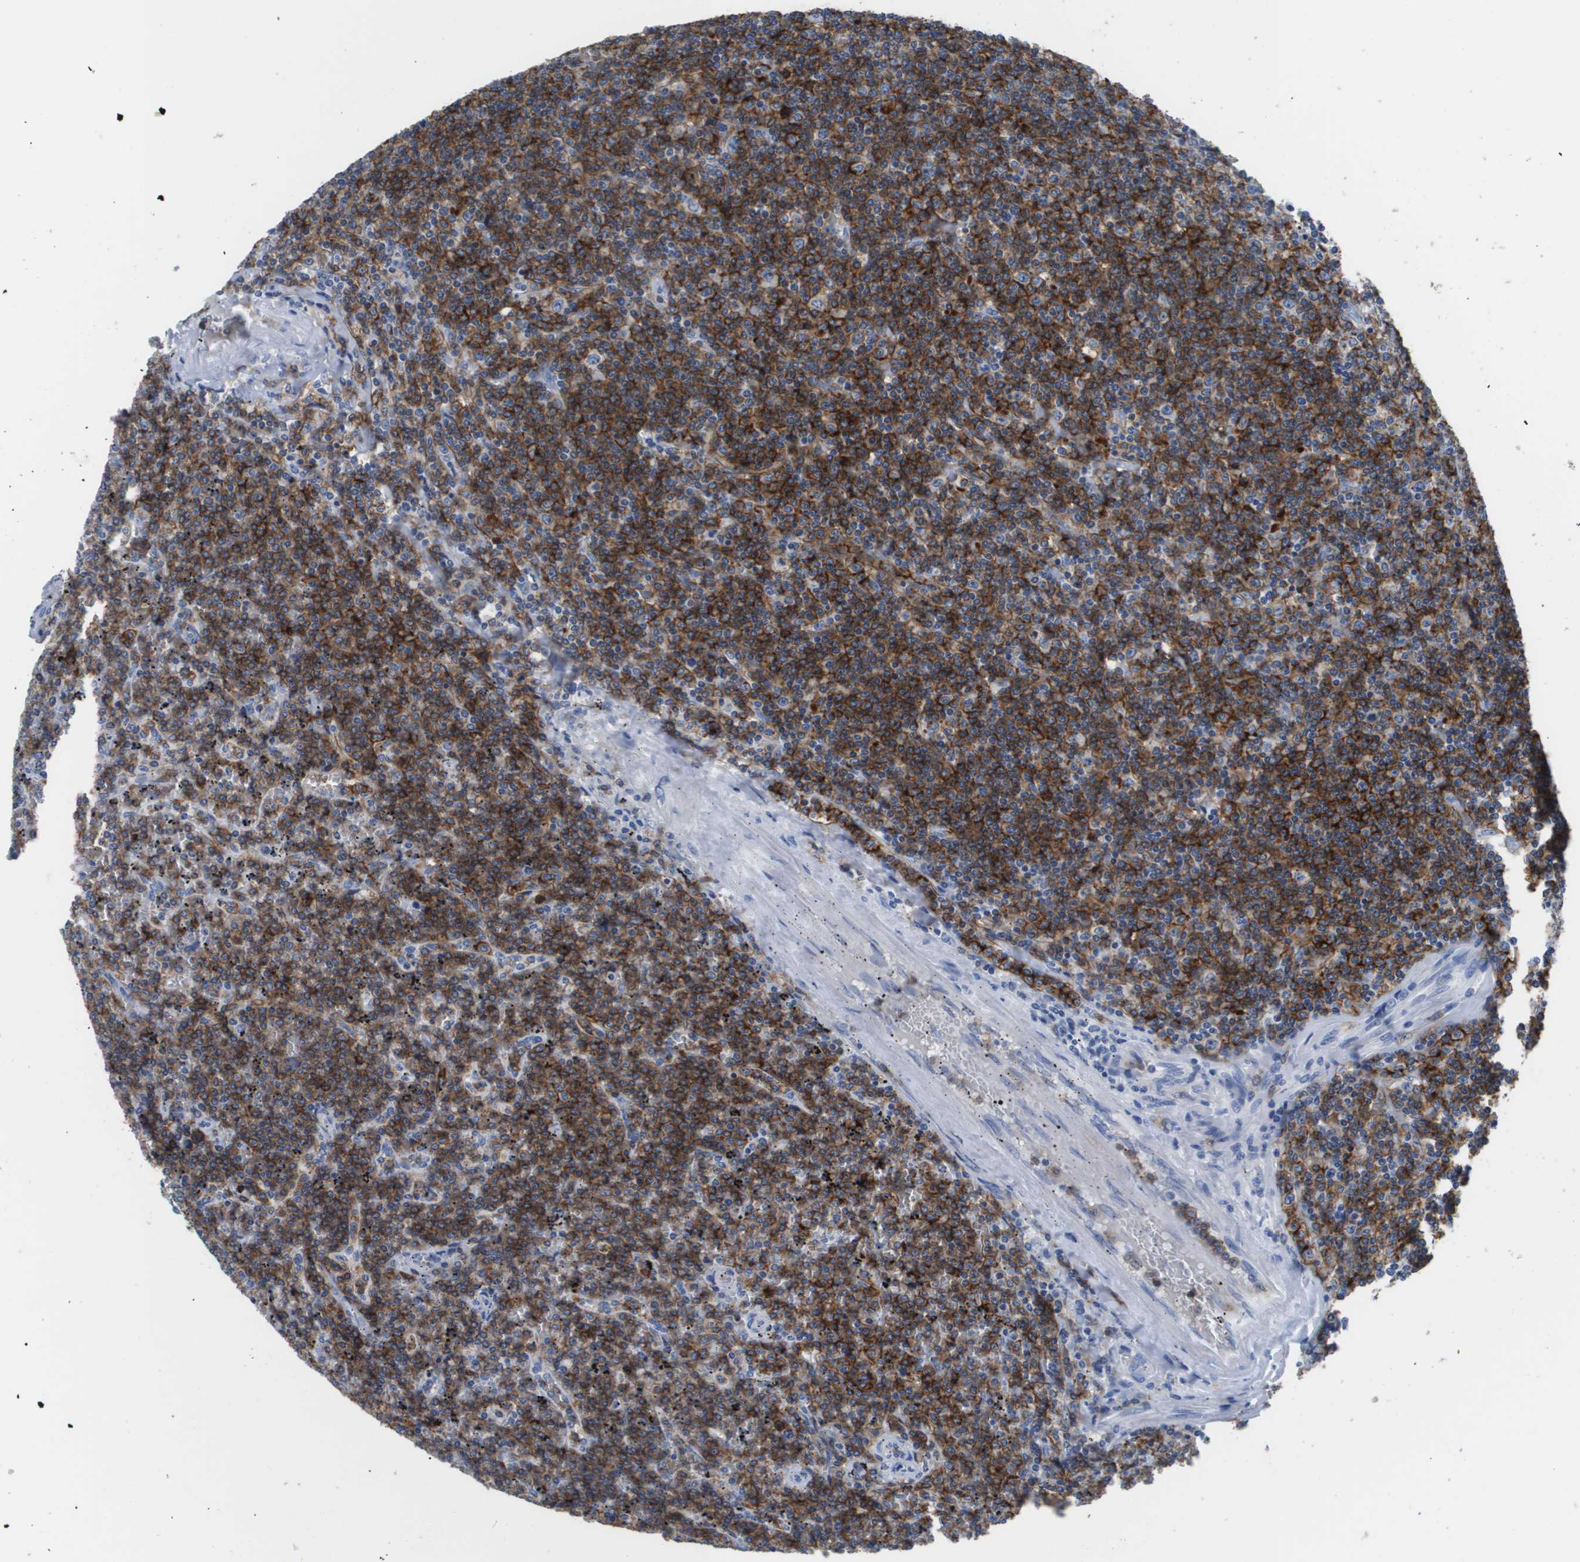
{"staining": {"intensity": "strong", "quantity": ">75%", "location": "cytoplasmic/membranous"}, "tissue": "lymphoma", "cell_type": "Tumor cells", "image_type": "cancer", "snomed": [{"axis": "morphology", "description": "Malignant lymphoma, non-Hodgkin's type, Low grade"}, {"axis": "topography", "description": "Spleen"}], "caption": "Malignant lymphoma, non-Hodgkin's type (low-grade) was stained to show a protein in brown. There is high levels of strong cytoplasmic/membranous staining in about >75% of tumor cells.", "gene": "MS4A1", "patient": {"sex": "female", "age": 19}}